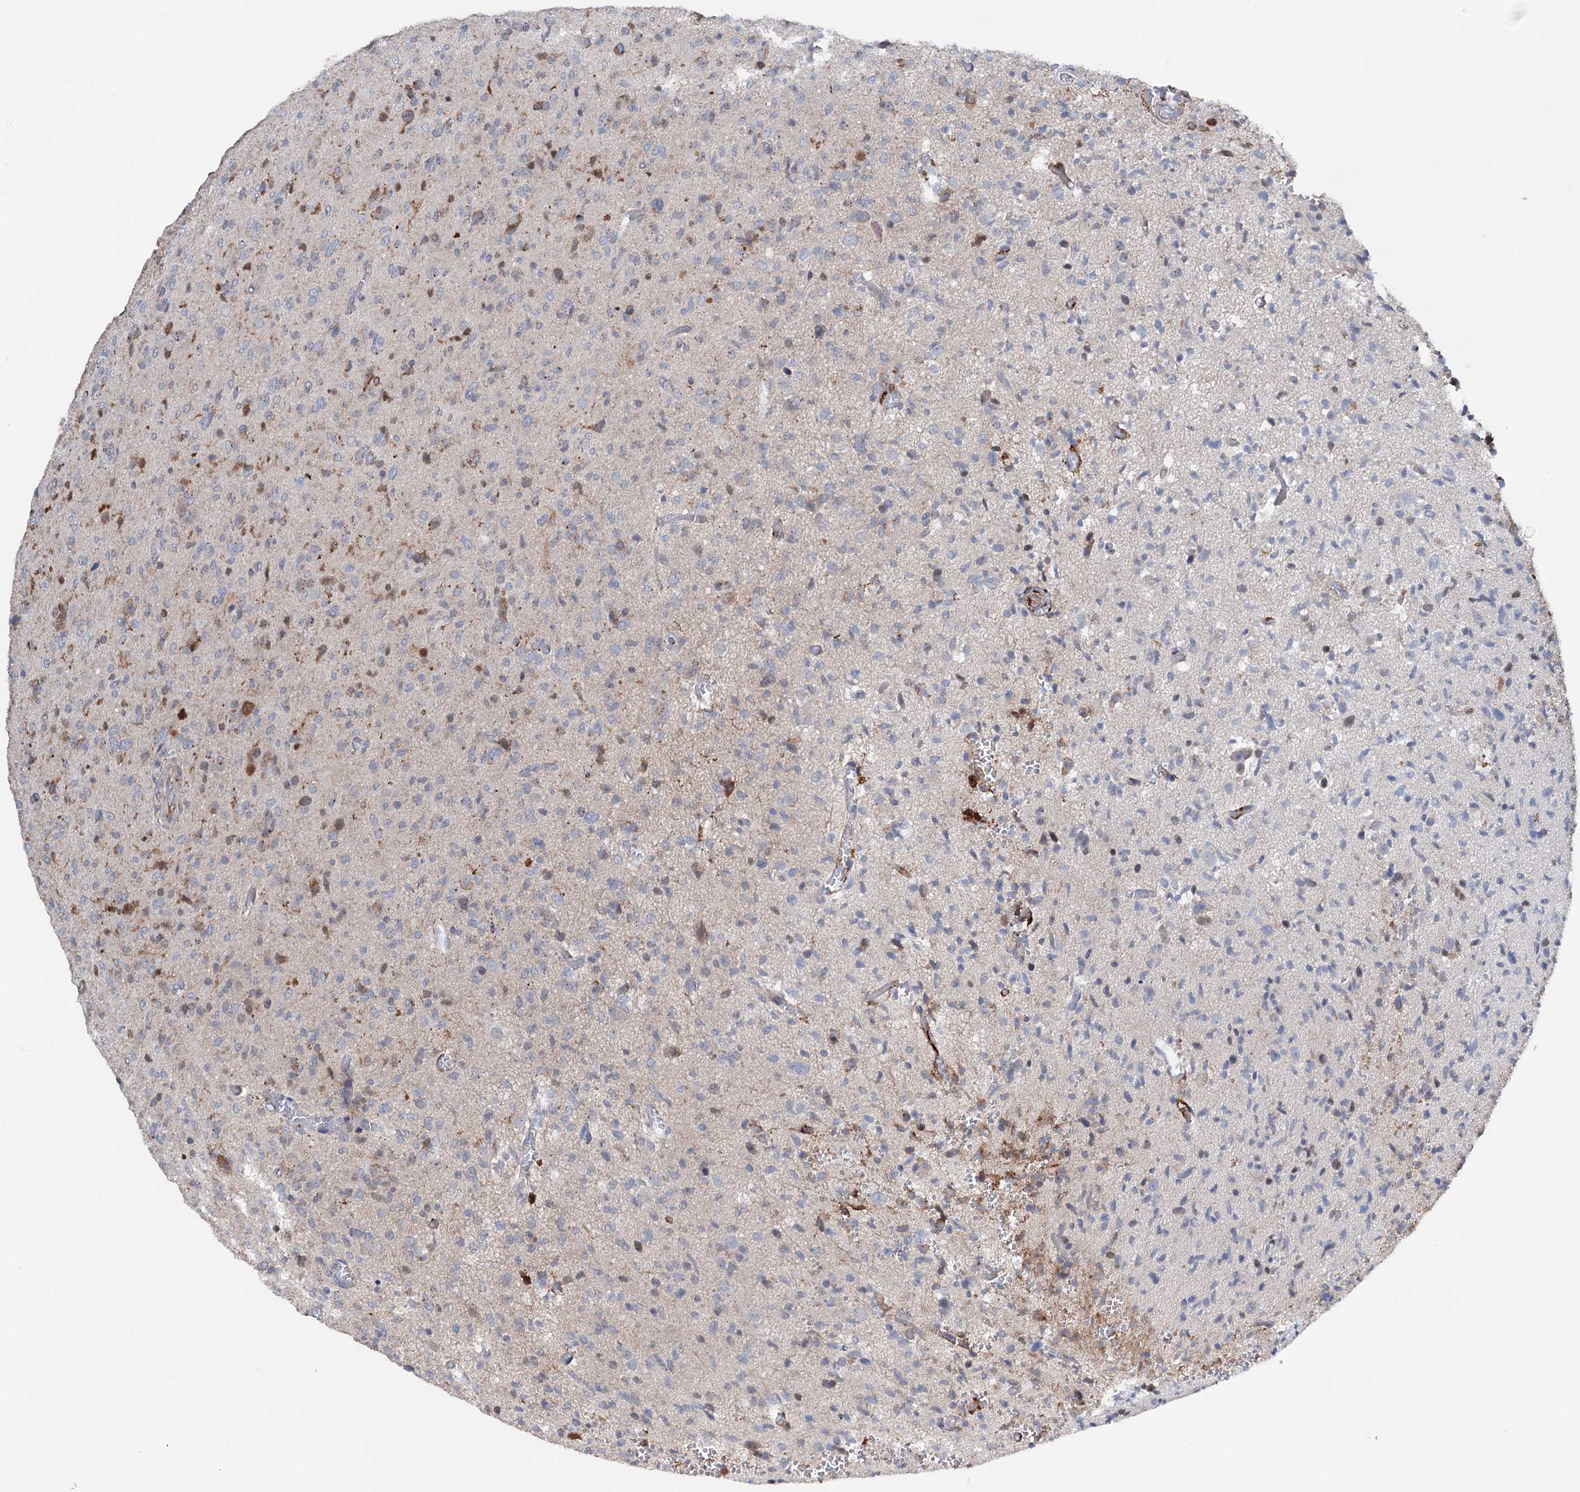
{"staining": {"intensity": "negative", "quantity": "none", "location": "none"}, "tissue": "glioma", "cell_type": "Tumor cells", "image_type": "cancer", "snomed": [{"axis": "morphology", "description": "Glioma, malignant, High grade"}, {"axis": "topography", "description": "Brain"}], "caption": "Immunohistochemical staining of glioma shows no significant positivity in tumor cells.", "gene": "NCAPD2", "patient": {"sex": "female", "age": 57}}